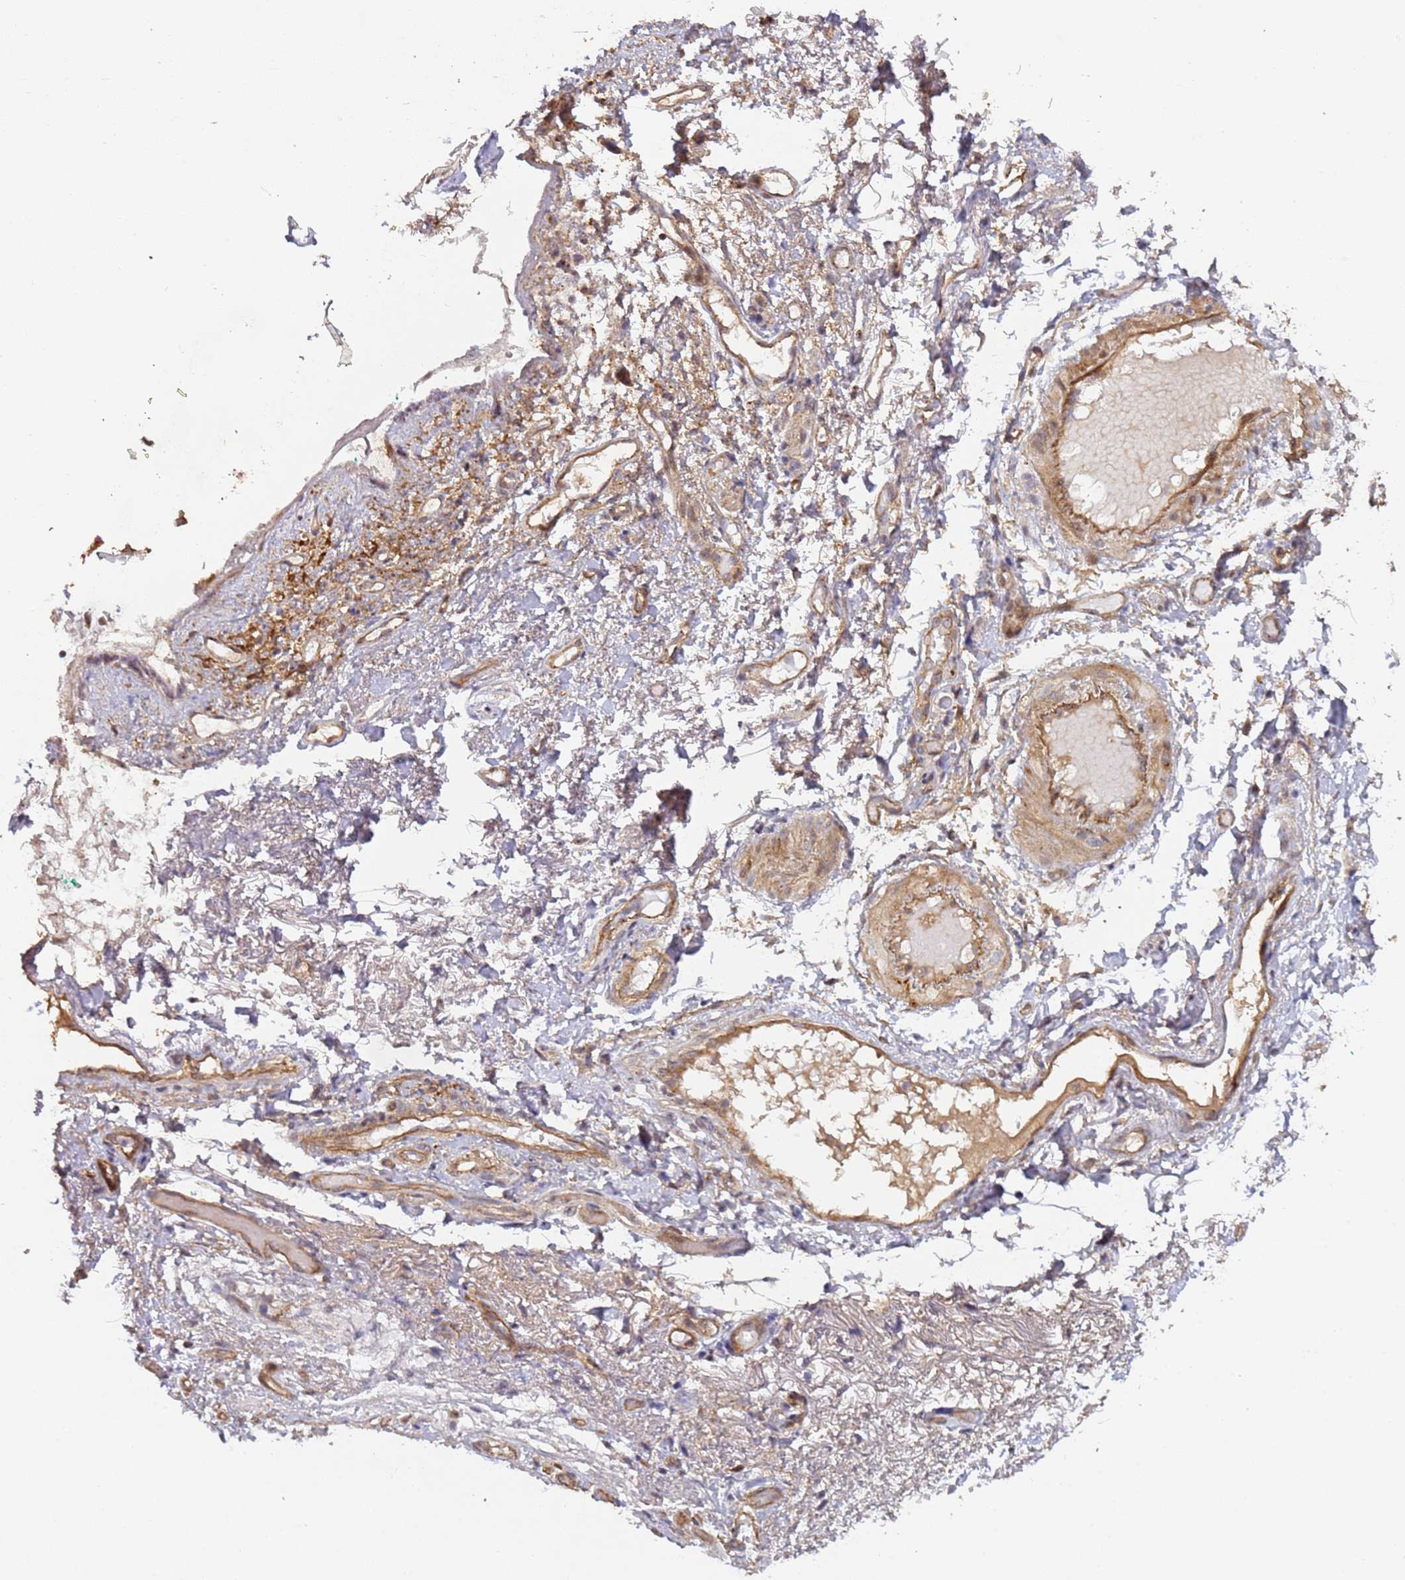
{"staining": {"intensity": "weak", "quantity": ">75%", "location": "cytoplasmic/membranous"}, "tissue": "adipose tissue", "cell_type": "Adipocytes", "image_type": "normal", "snomed": [{"axis": "morphology", "description": "Normal tissue, NOS"}, {"axis": "morphology", "description": "Basal cell carcinoma"}, {"axis": "topography", "description": "Cartilage tissue"}, {"axis": "topography", "description": "Nasopharynx"}, {"axis": "topography", "description": "Oral tissue"}], "caption": "Protein expression analysis of benign human adipose tissue reveals weak cytoplasmic/membranous positivity in about >75% of adipocytes.", "gene": "KANSL1L", "patient": {"sex": "female", "age": 77}}